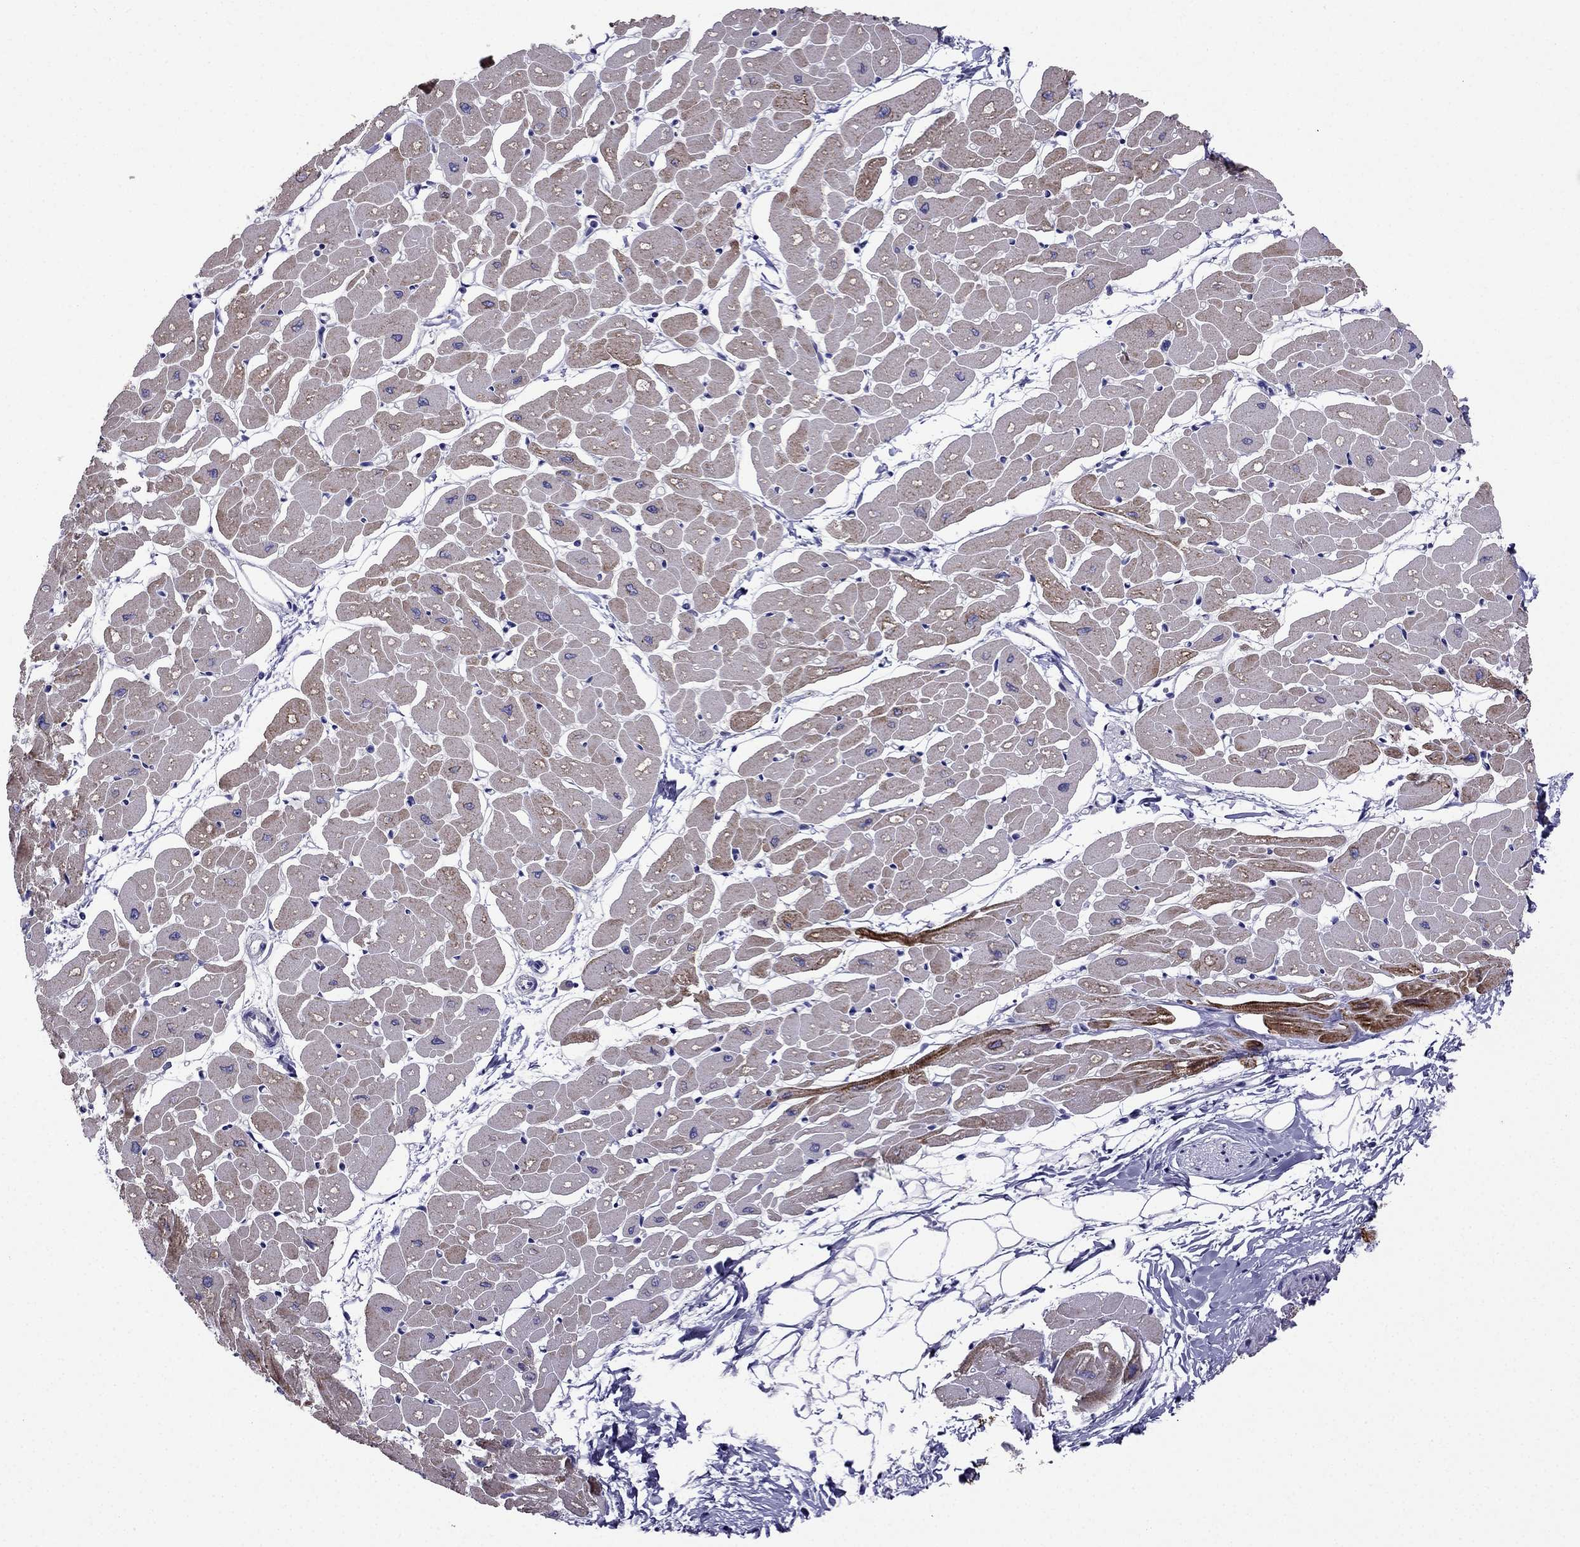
{"staining": {"intensity": "moderate", "quantity": ">75%", "location": "cytoplasmic/membranous"}, "tissue": "heart muscle", "cell_type": "Cardiomyocytes", "image_type": "normal", "snomed": [{"axis": "morphology", "description": "Normal tissue, NOS"}, {"axis": "topography", "description": "Heart"}], "caption": "This photomicrograph reveals immunohistochemistry staining of benign heart muscle, with medium moderate cytoplasmic/membranous staining in about >75% of cardiomyocytes.", "gene": "DSC1", "patient": {"sex": "male", "age": 57}}